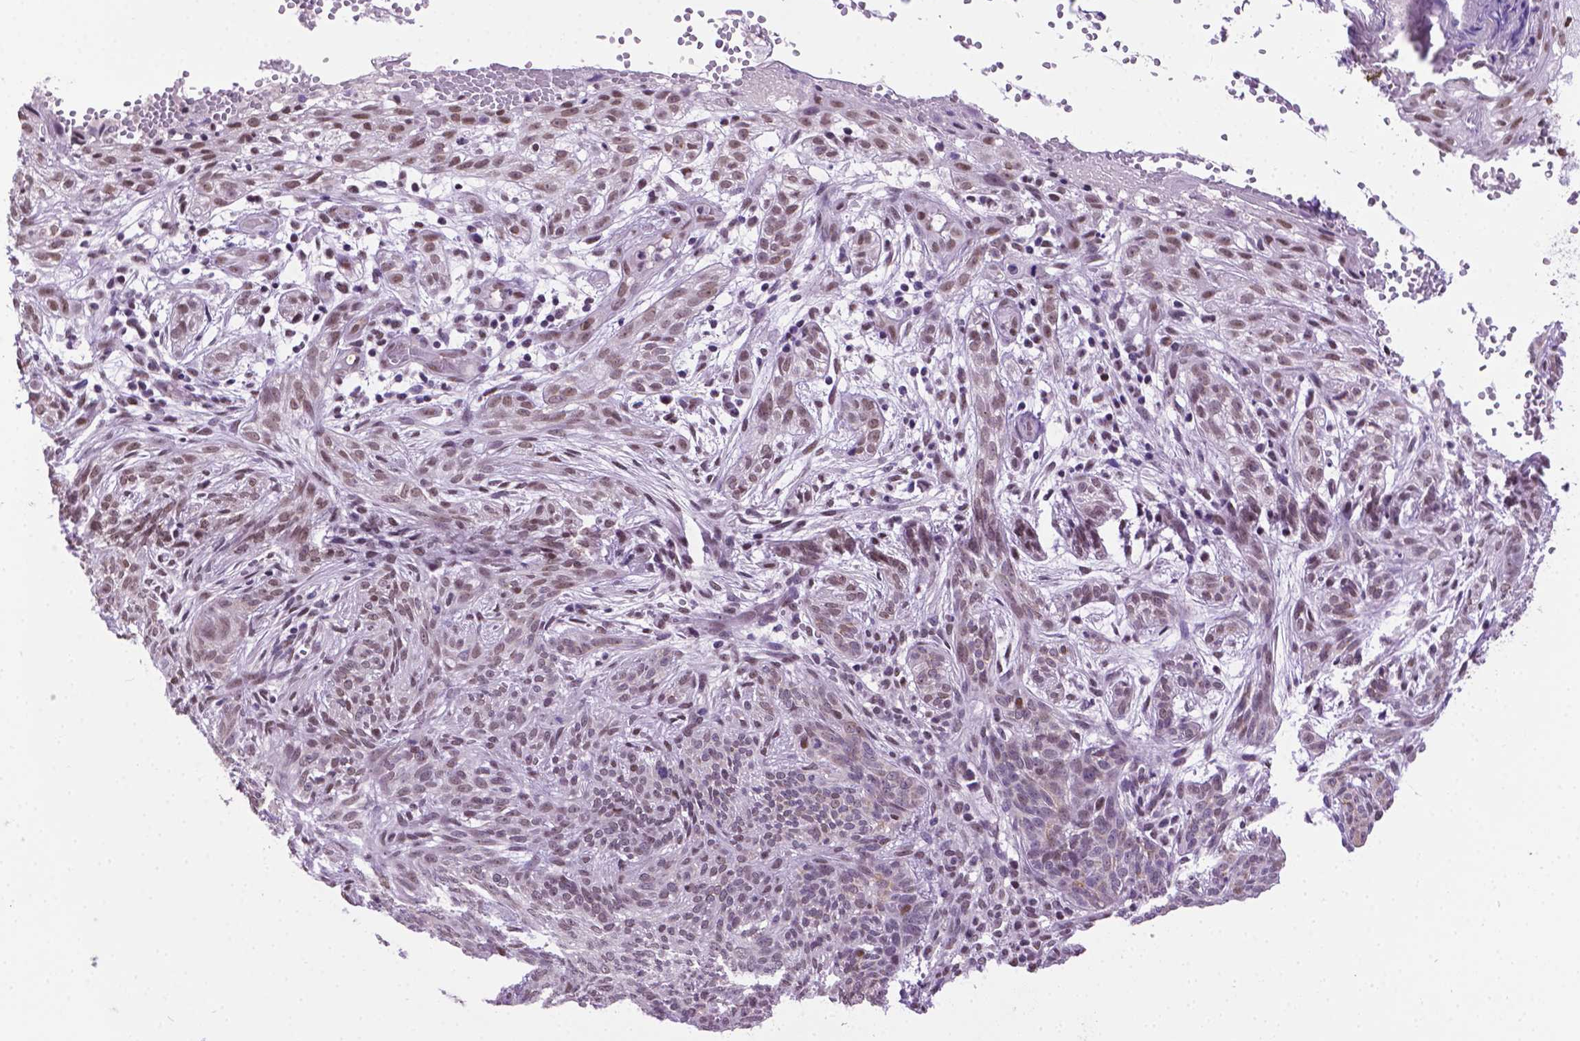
{"staining": {"intensity": "weak", "quantity": ">75%", "location": "nuclear"}, "tissue": "skin cancer", "cell_type": "Tumor cells", "image_type": "cancer", "snomed": [{"axis": "morphology", "description": "Basal cell carcinoma"}, {"axis": "topography", "description": "Skin"}], "caption": "Immunohistochemical staining of human skin cancer (basal cell carcinoma) exhibits low levels of weak nuclear protein expression in about >75% of tumor cells. (Brightfield microscopy of DAB IHC at high magnification).", "gene": "ABI2", "patient": {"sex": "male", "age": 84}}